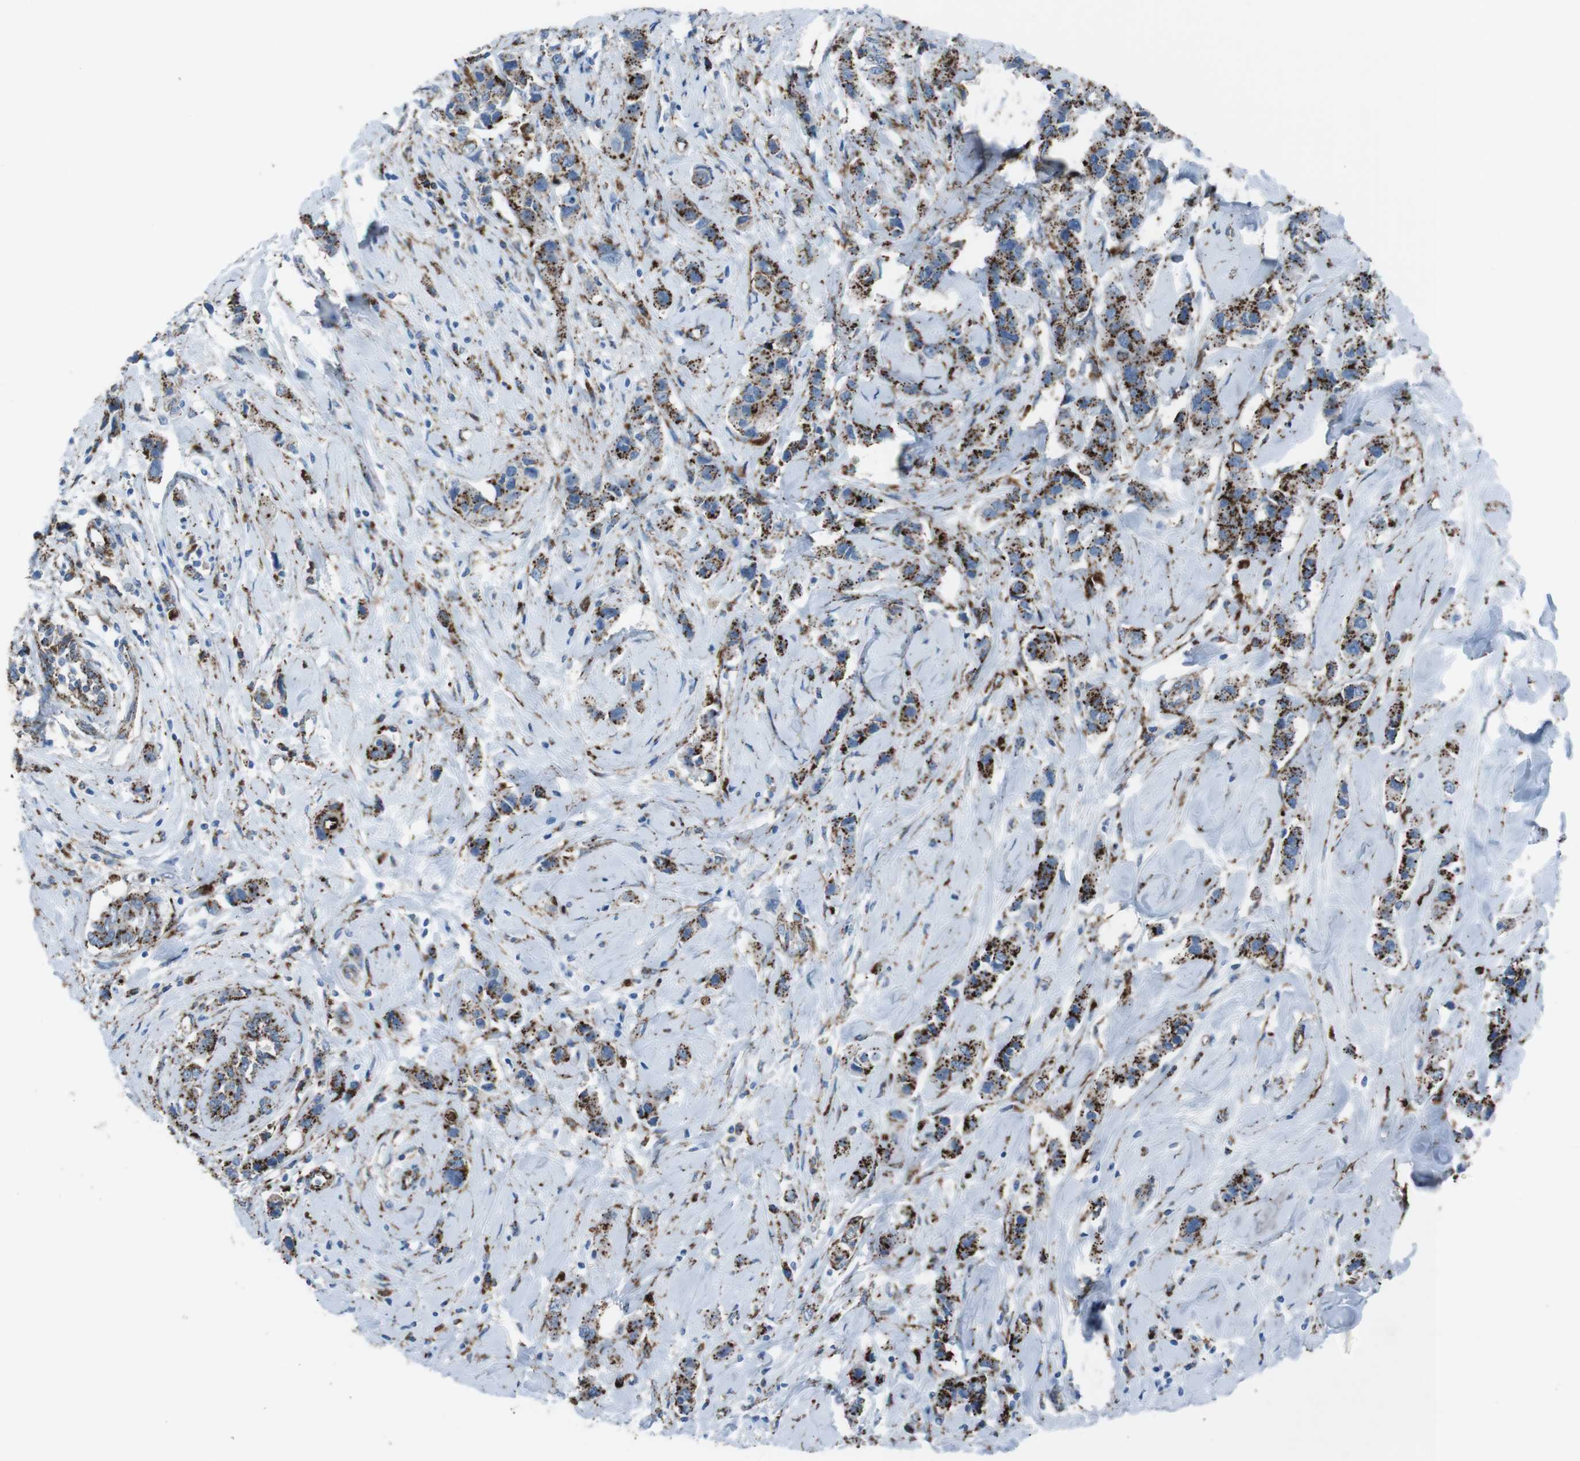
{"staining": {"intensity": "strong", "quantity": ">75%", "location": "cytoplasmic/membranous"}, "tissue": "breast cancer", "cell_type": "Tumor cells", "image_type": "cancer", "snomed": [{"axis": "morphology", "description": "Normal tissue, NOS"}, {"axis": "morphology", "description": "Duct carcinoma"}, {"axis": "topography", "description": "Breast"}], "caption": "Strong cytoplasmic/membranous expression is seen in about >75% of tumor cells in breast infiltrating ductal carcinoma.", "gene": "SCARB2", "patient": {"sex": "female", "age": 50}}